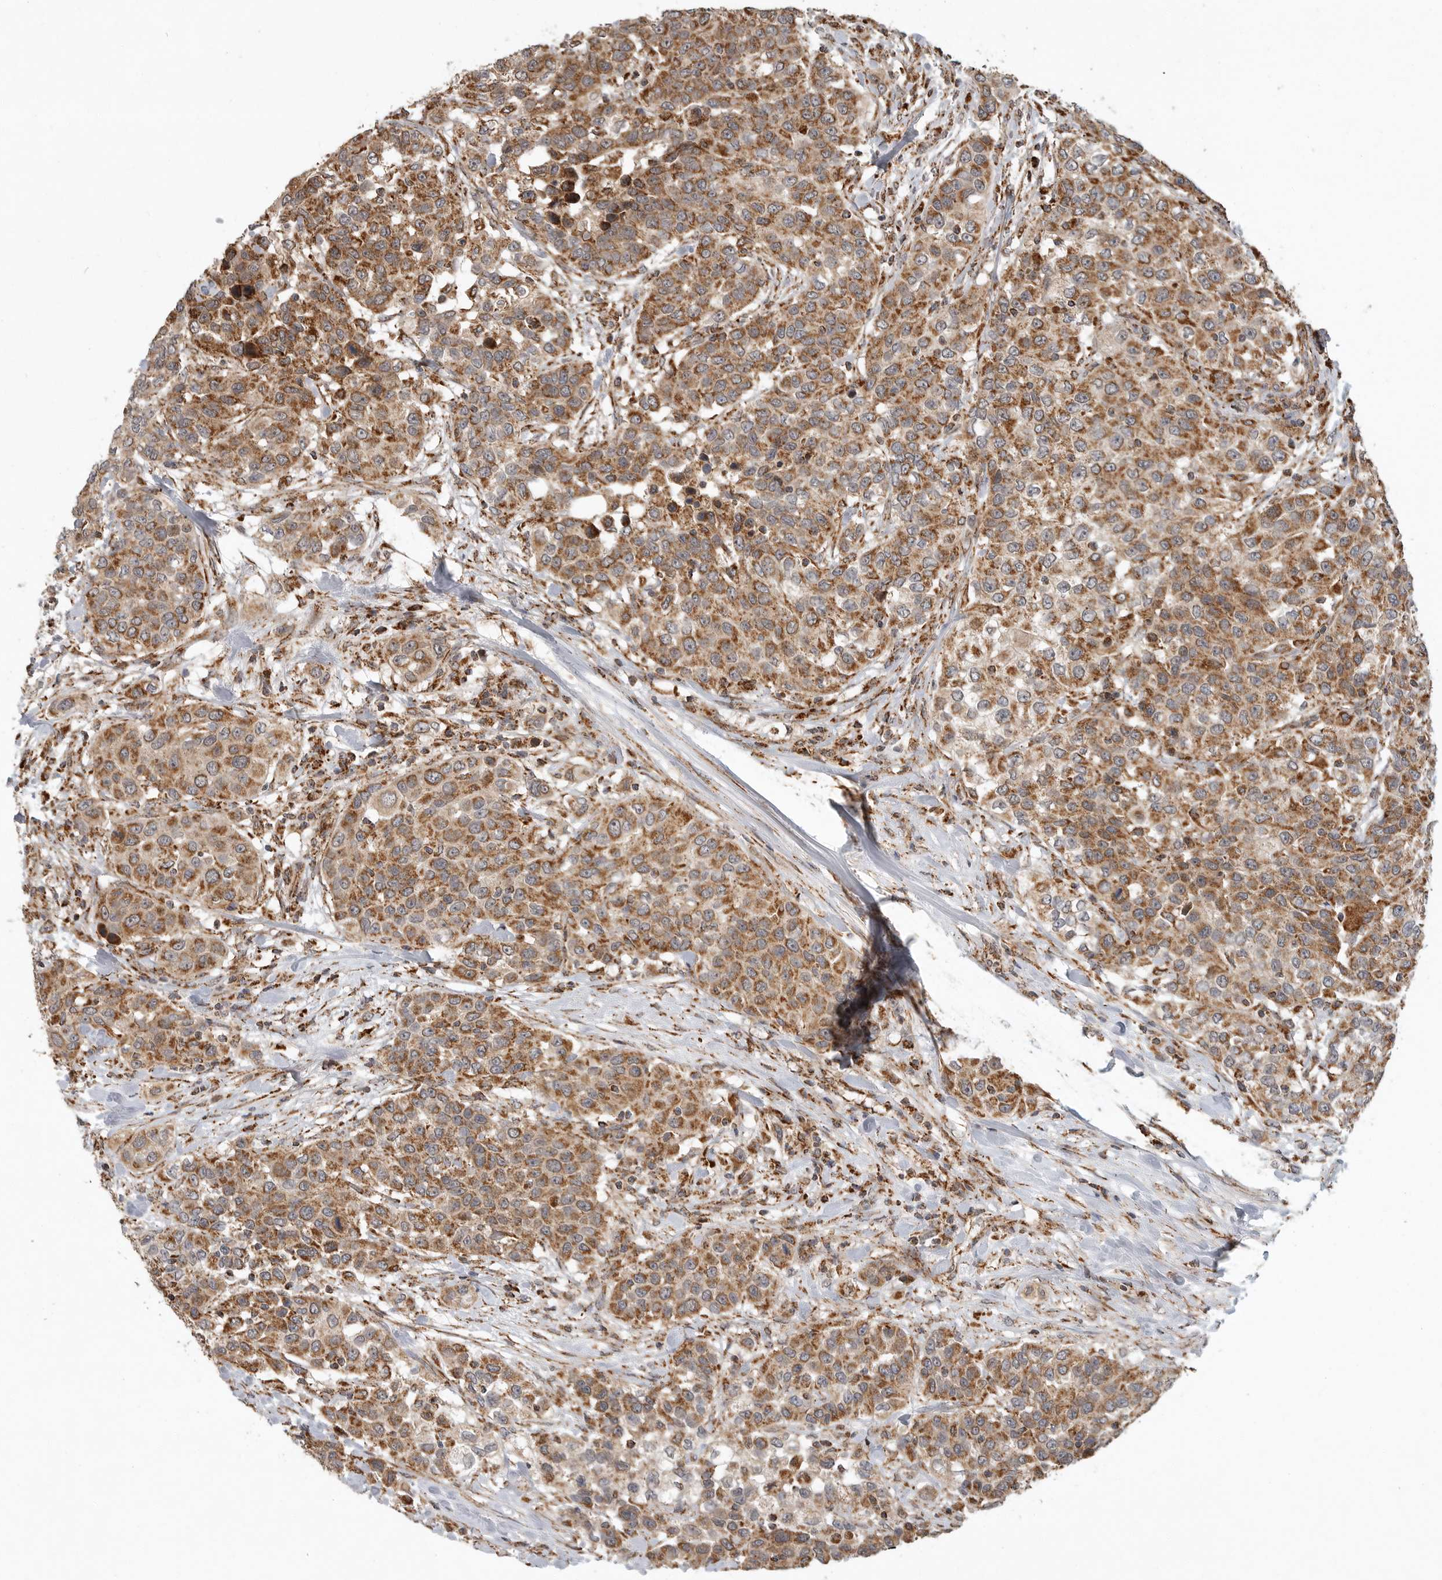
{"staining": {"intensity": "moderate", "quantity": ">75%", "location": "cytoplasmic/membranous"}, "tissue": "urothelial cancer", "cell_type": "Tumor cells", "image_type": "cancer", "snomed": [{"axis": "morphology", "description": "Urothelial carcinoma, High grade"}, {"axis": "topography", "description": "Urinary bladder"}], "caption": "Immunohistochemical staining of human urothelial cancer displays moderate cytoplasmic/membranous protein positivity in about >75% of tumor cells.", "gene": "GCNT2", "patient": {"sex": "female", "age": 80}}